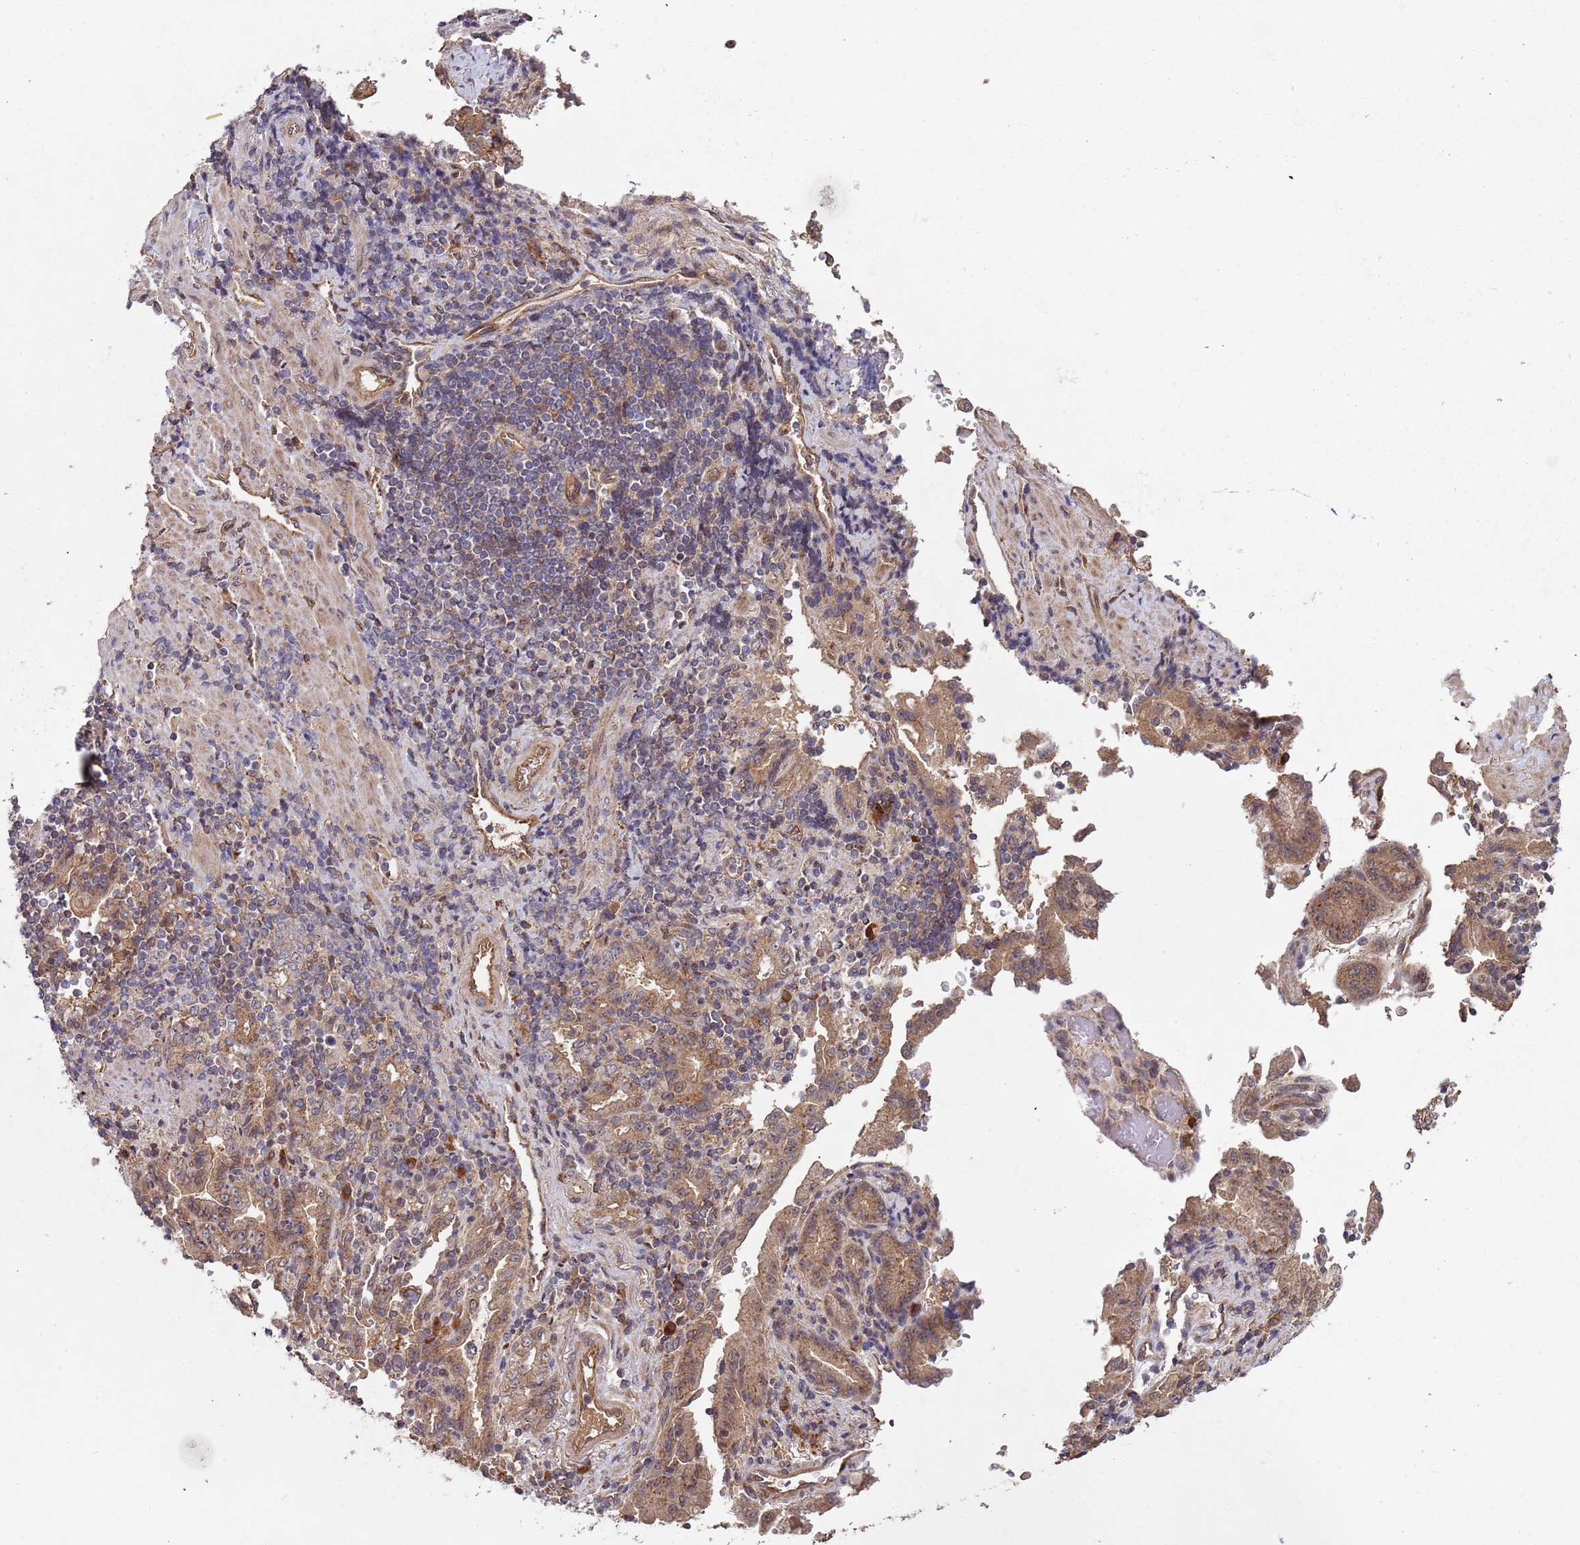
{"staining": {"intensity": "moderate", "quantity": ">75%", "location": "cytoplasmic/membranous"}, "tissue": "stomach cancer", "cell_type": "Tumor cells", "image_type": "cancer", "snomed": [{"axis": "morphology", "description": "Adenocarcinoma, NOS"}, {"axis": "topography", "description": "Stomach"}], "caption": "Stomach adenocarcinoma stained with DAB immunohistochemistry (IHC) demonstrates medium levels of moderate cytoplasmic/membranous staining in about >75% of tumor cells.", "gene": "KANSL1L", "patient": {"sex": "male", "age": 62}}